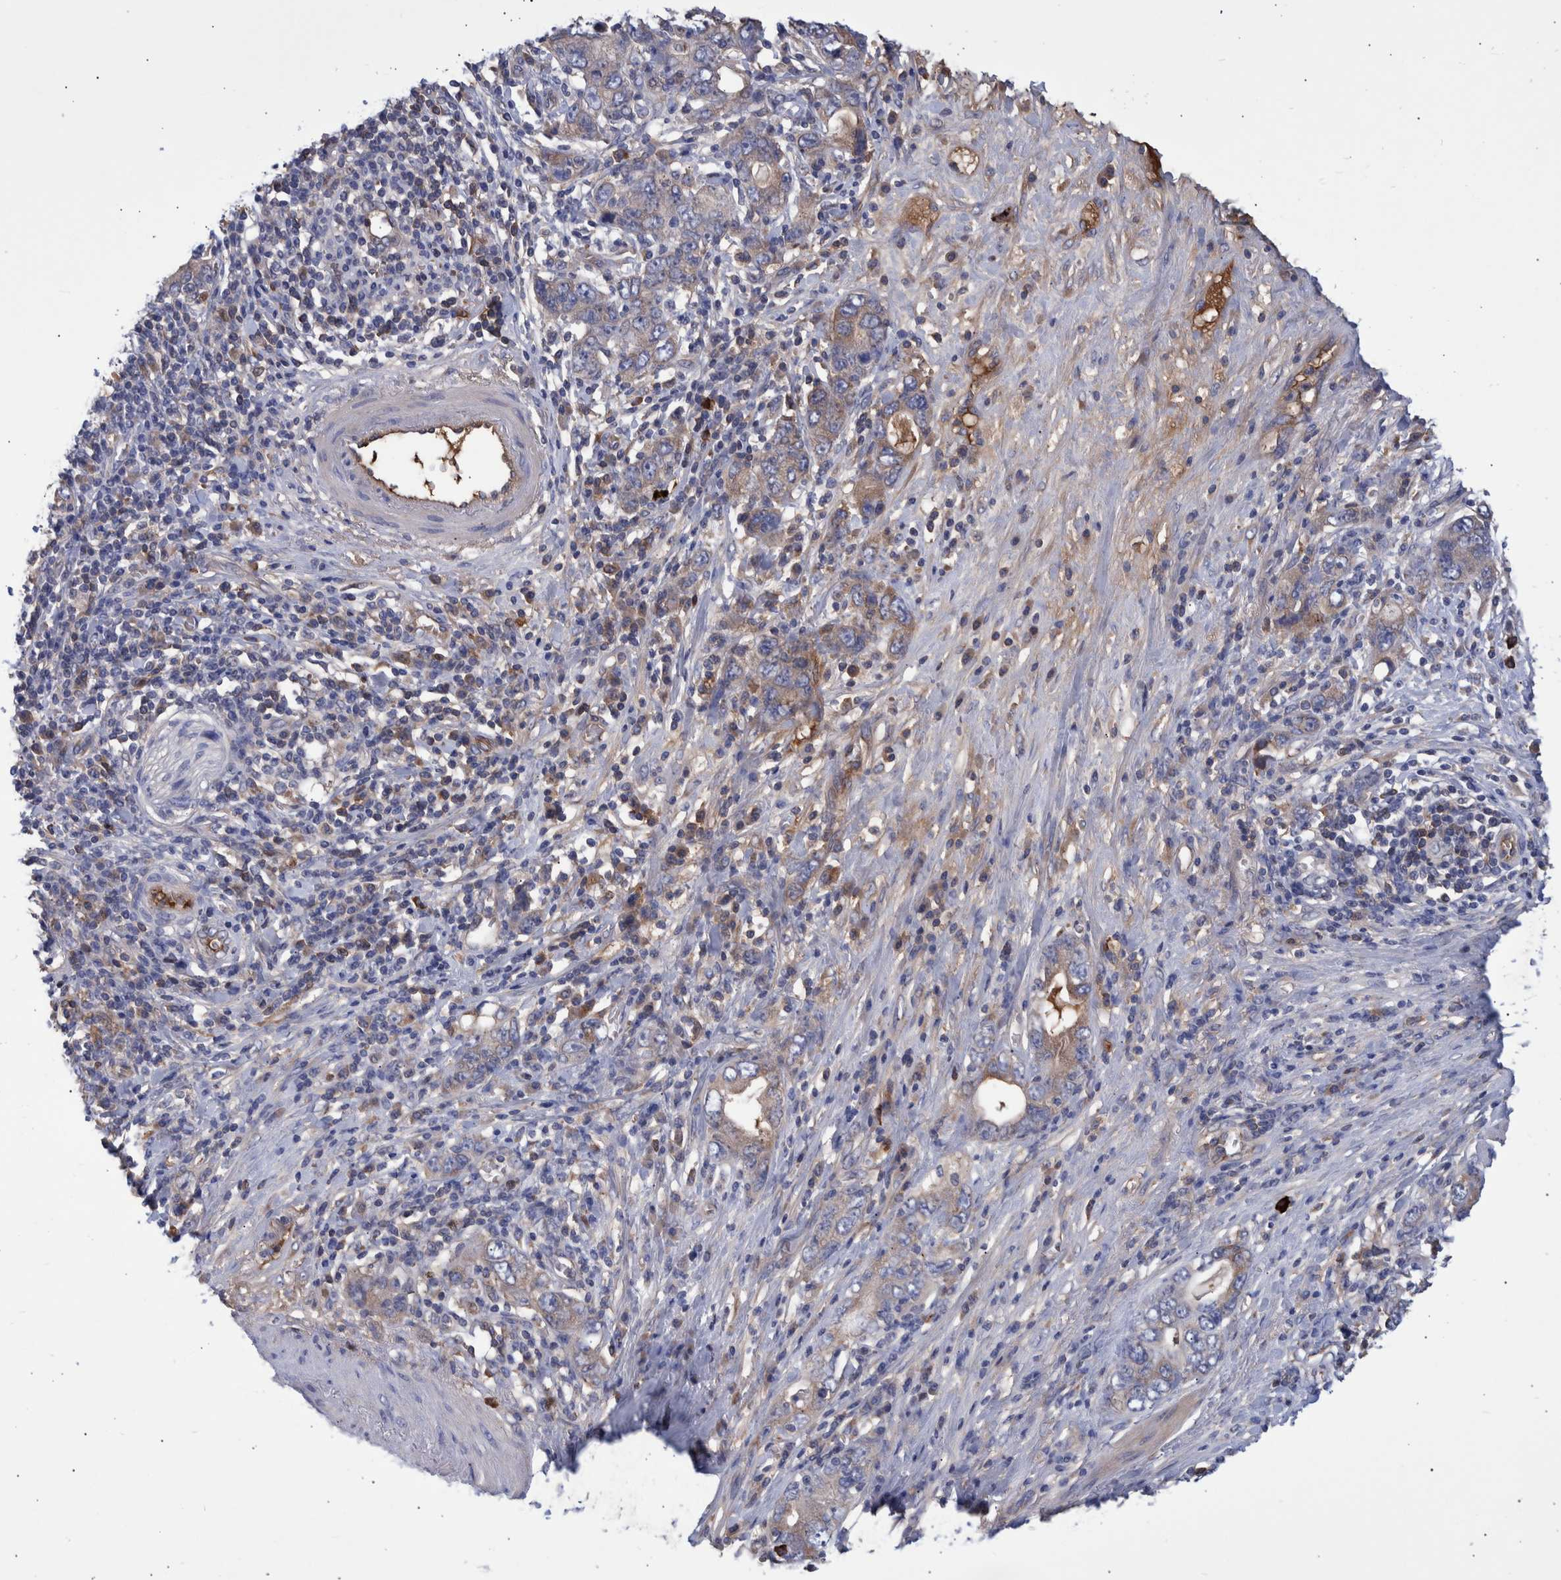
{"staining": {"intensity": "weak", "quantity": ">75%", "location": "cytoplasmic/membranous"}, "tissue": "stomach cancer", "cell_type": "Tumor cells", "image_type": "cancer", "snomed": [{"axis": "morphology", "description": "Adenocarcinoma, NOS"}, {"axis": "topography", "description": "Stomach, lower"}], "caption": "The image displays immunohistochemical staining of adenocarcinoma (stomach). There is weak cytoplasmic/membranous staining is present in about >75% of tumor cells. The staining was performed using DAB (3,3'-diaminobenzidine), with brown indicating positive protein expression. Nuclei are stained blue with hematoxylin.", "gene": "DLL4", "patient": {"sex": "female", "age": 93}}